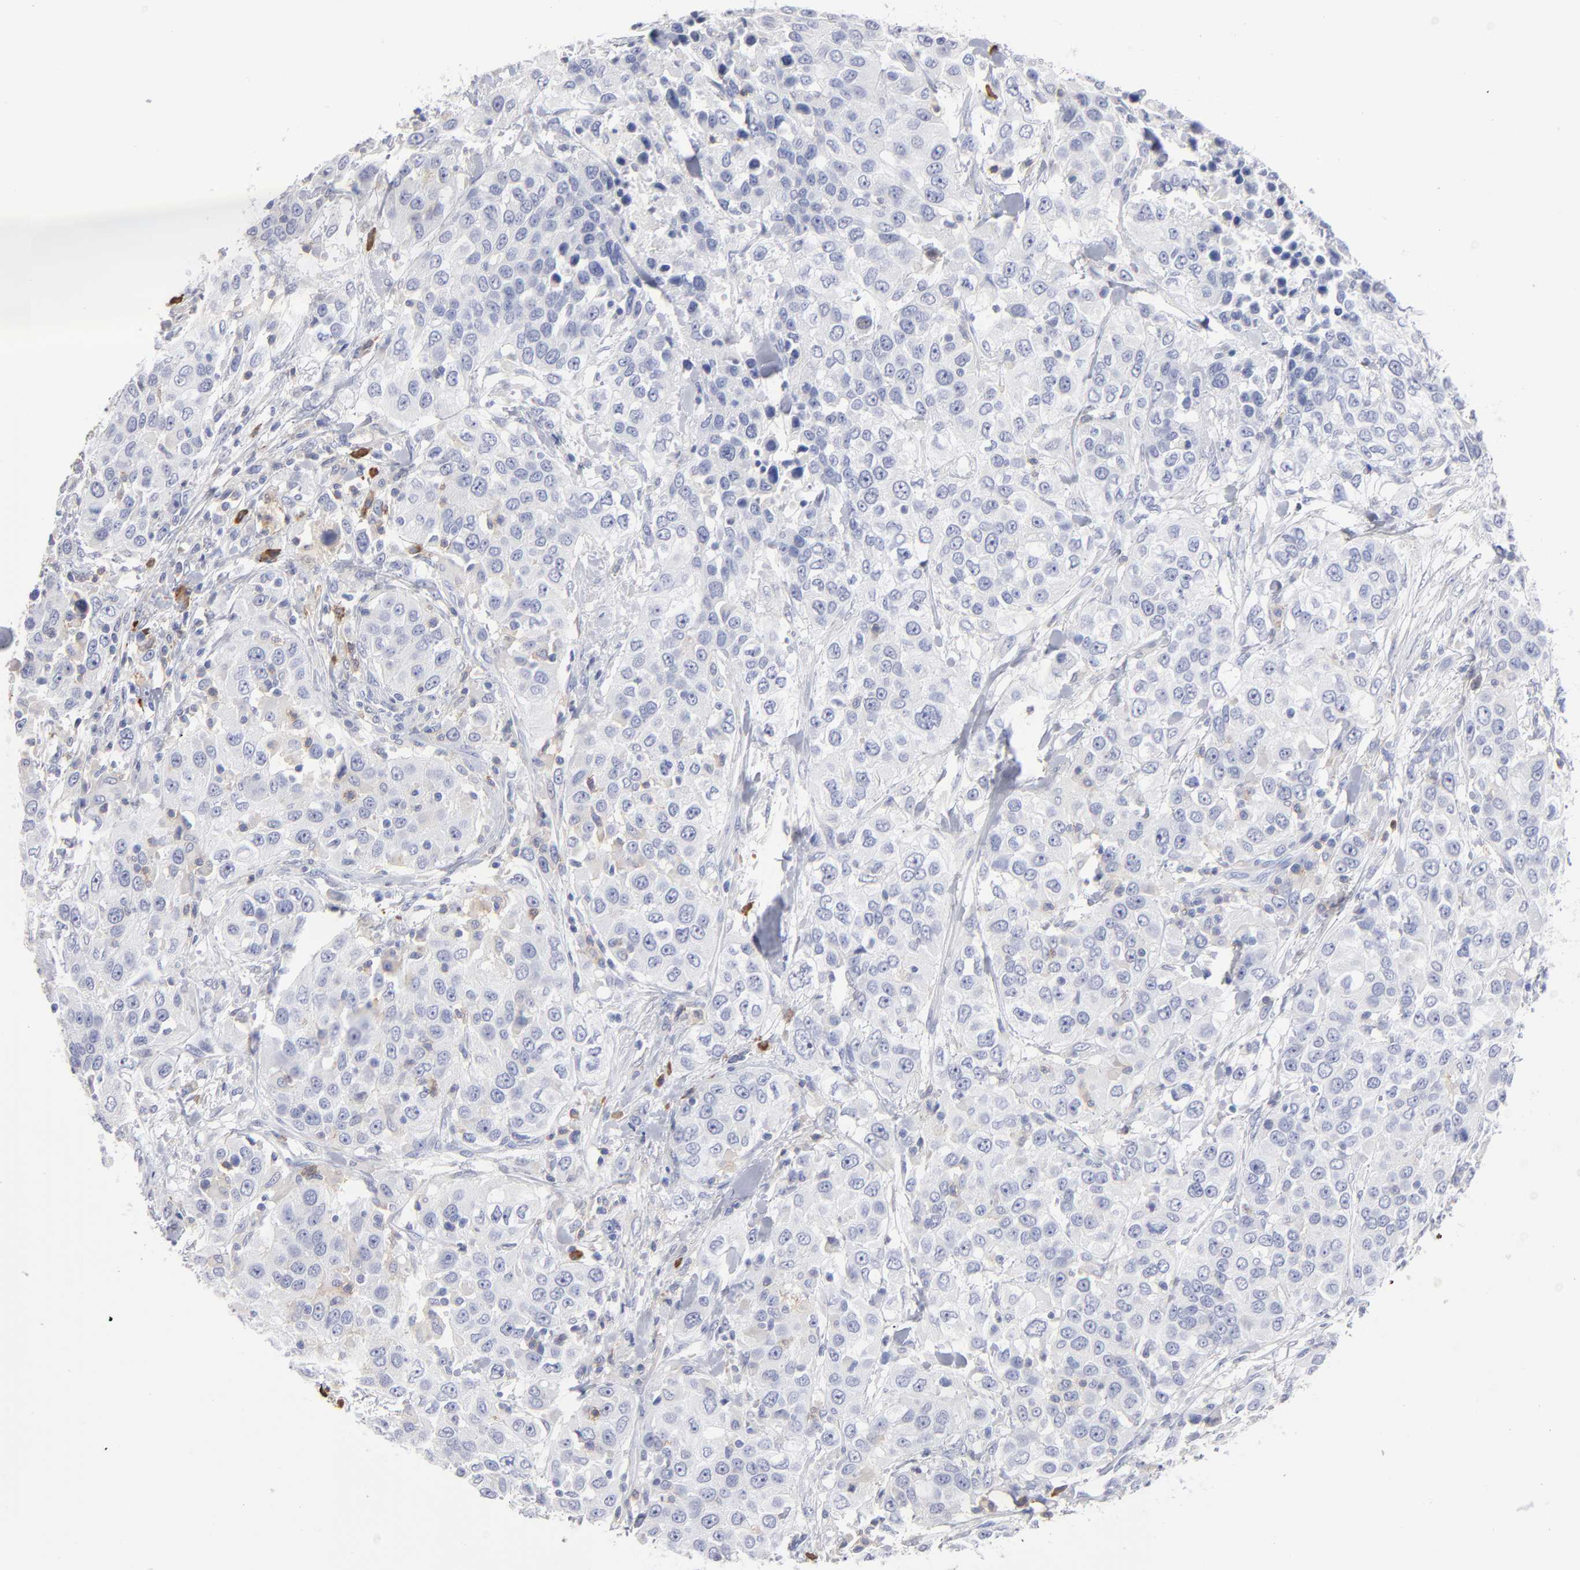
{"staining": {"intensity": "negative", "quantity": "none", "location": "none"}, "tissue": "urothelial cancer", "cell_type": "Tumor cells", "image_type": "cancer", "snomed": [{"axis": "morphology", "description": "Urothelial carcinoma, High grade"}, {"axis": "topography", "description": "Urinary bladder"}], "caption": "Human urothelial cancer stained for a protein using IHC demonstrates no staining in tumor cells.", "gene": "LAT2", "patient": {"sex": "female", "age": 80}}